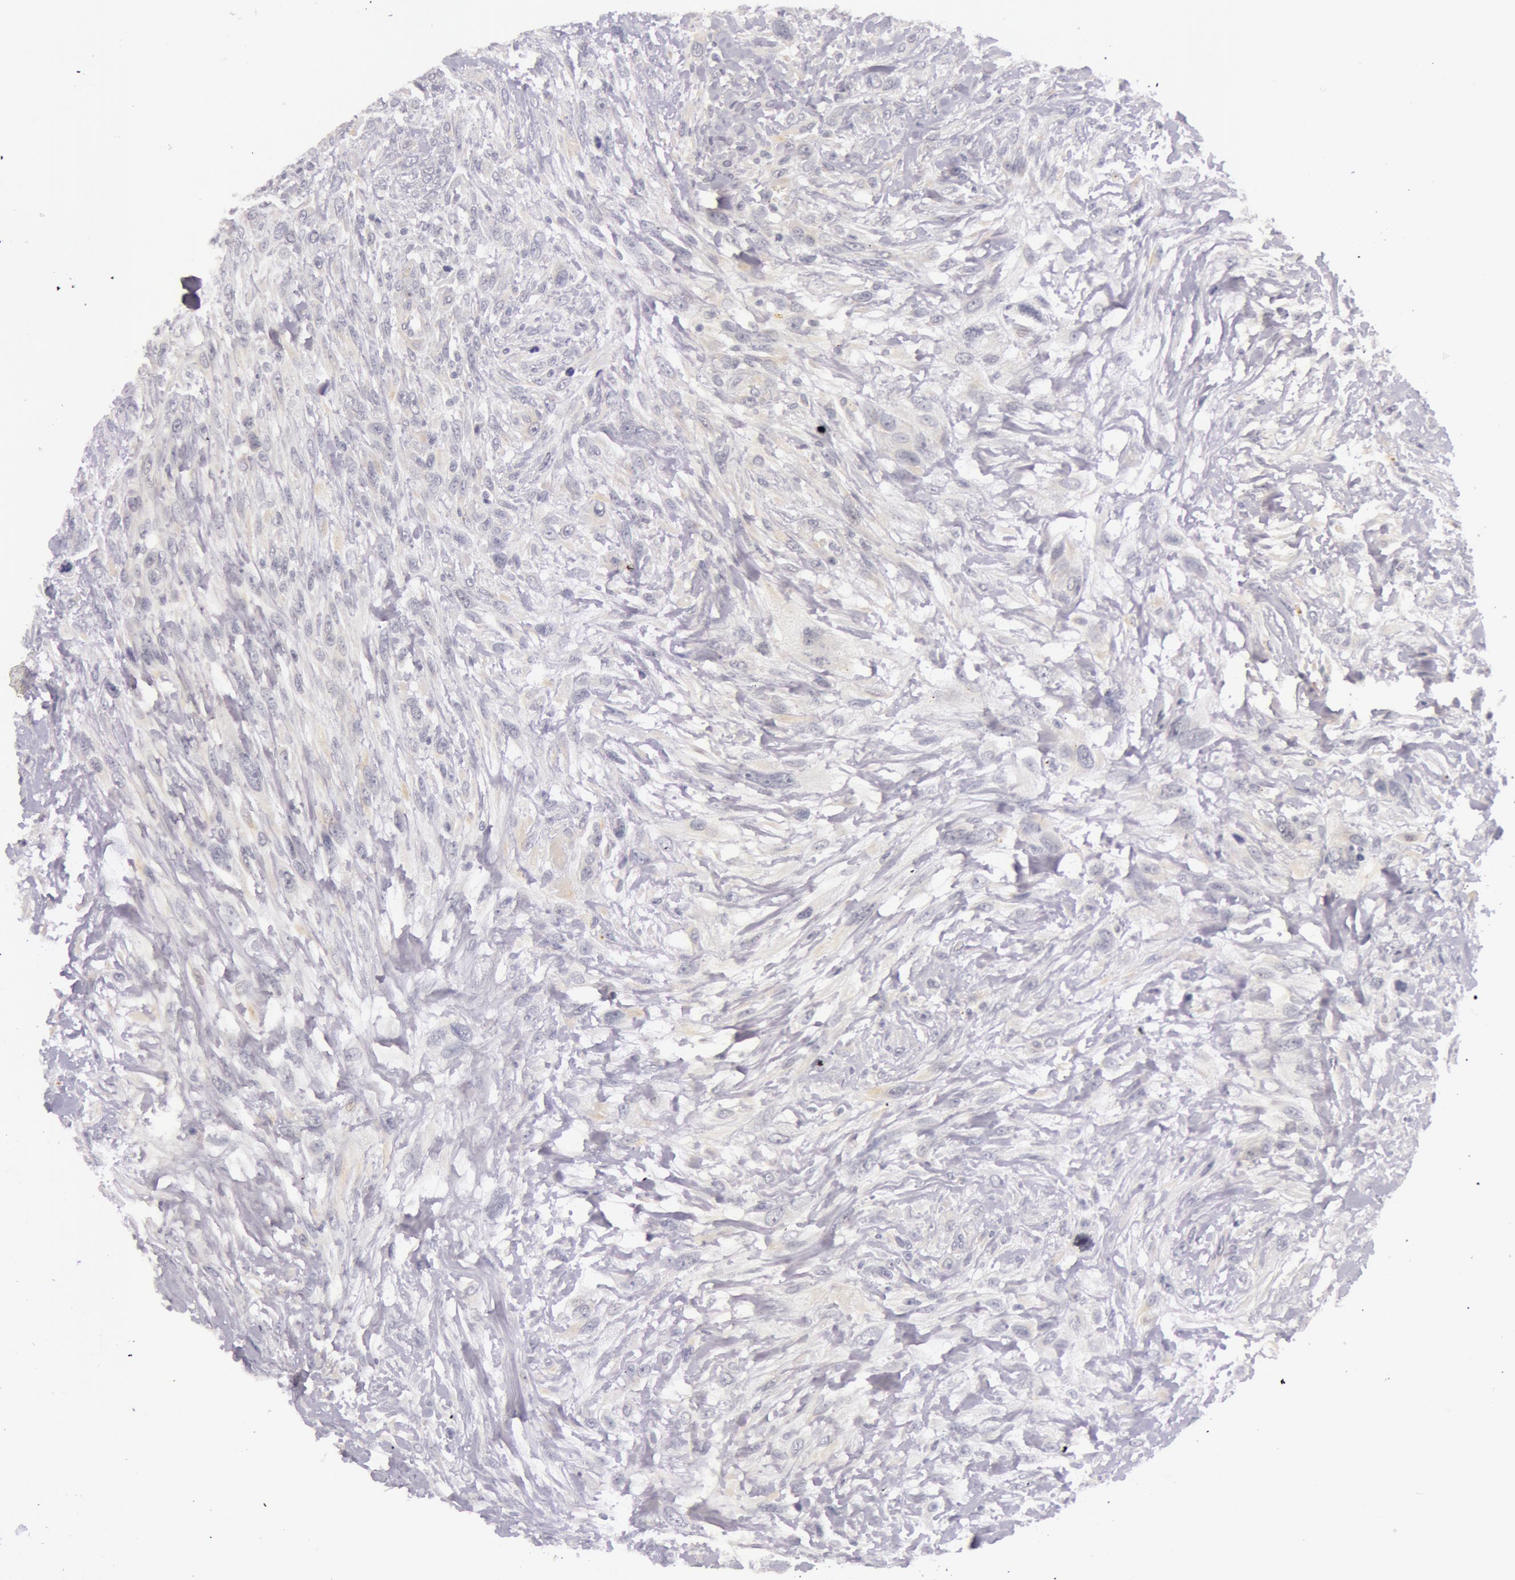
{"staining": {"intensity": "negative", "quantity": "none", "location": "none"}, "tissue": "breast cancer", "cell_type": "Tumor cells", "image_type": "cancer", "snomed": [{"axis": "morphology", "description": "Neoplasm, malignant, NOS"}, {"axis": "topography", "description": "Breast"}], "caption": "Tumor cells are negative for protein expression in human malignant neoplasm (breast).", "gene": "RBMY1F", "patient": {"sex": "female", "age": 50}}